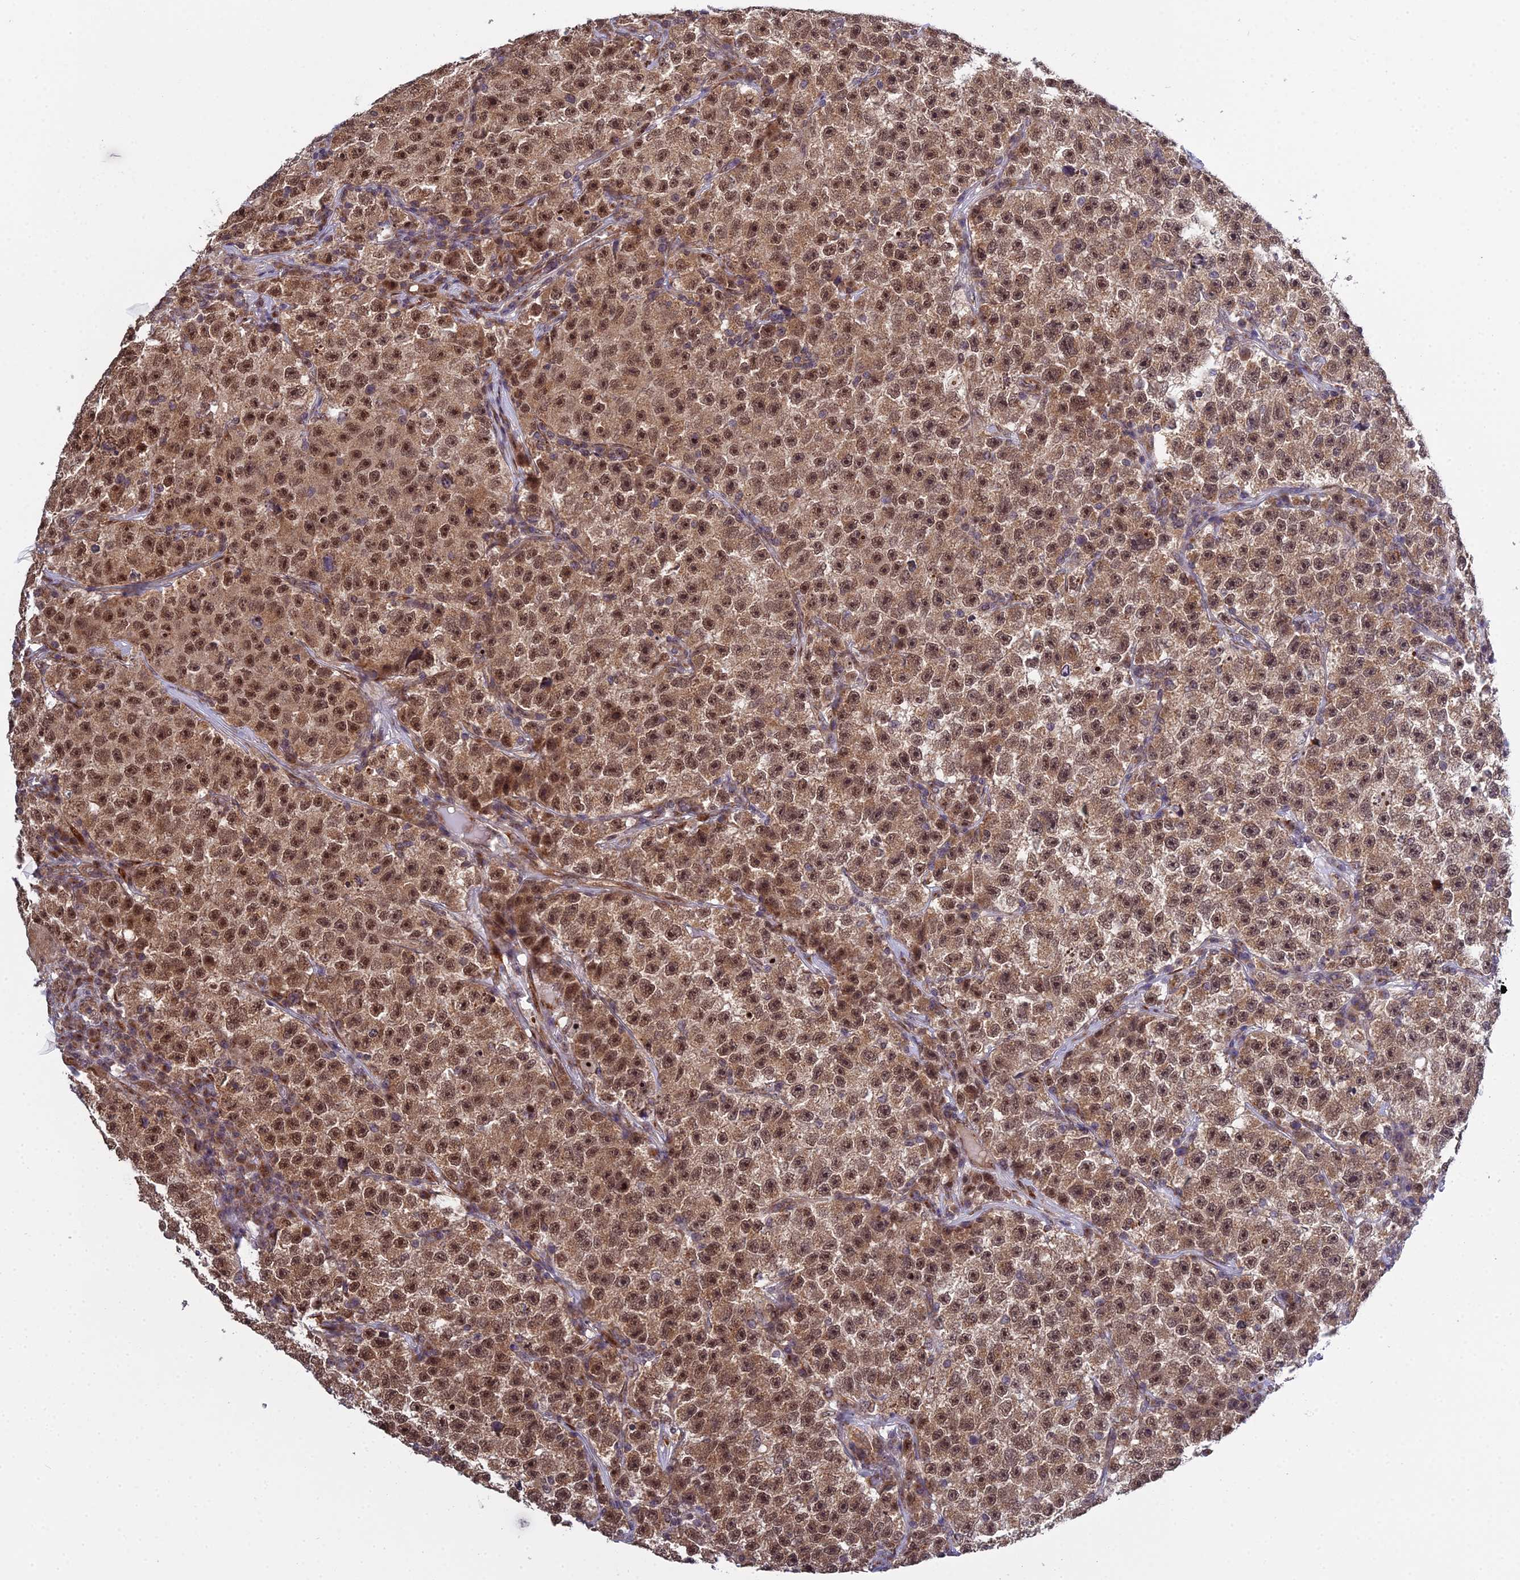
{"staining": {"intensity": "moderate", "quantity": ">75%", "location": "cytoplasmic/membranous,nuclear"}, "tissue": "testis cancer", "cell_type": "Tumor cells", "image_type": "cancer", "snomed": [{"axis": "morphology", "description": "Seminoma, NOS"}, {"axis": "topography", "description": "Testis"}], "caption": "Human testis cancer (seminoma) stained with a brown dye reveals moderate cytoplasmic/membranous and nuclear positive expression in approximately >75% of tumor cells.", "gene": "MEOX1", "patient": {"sex": "male", "age": 22}}